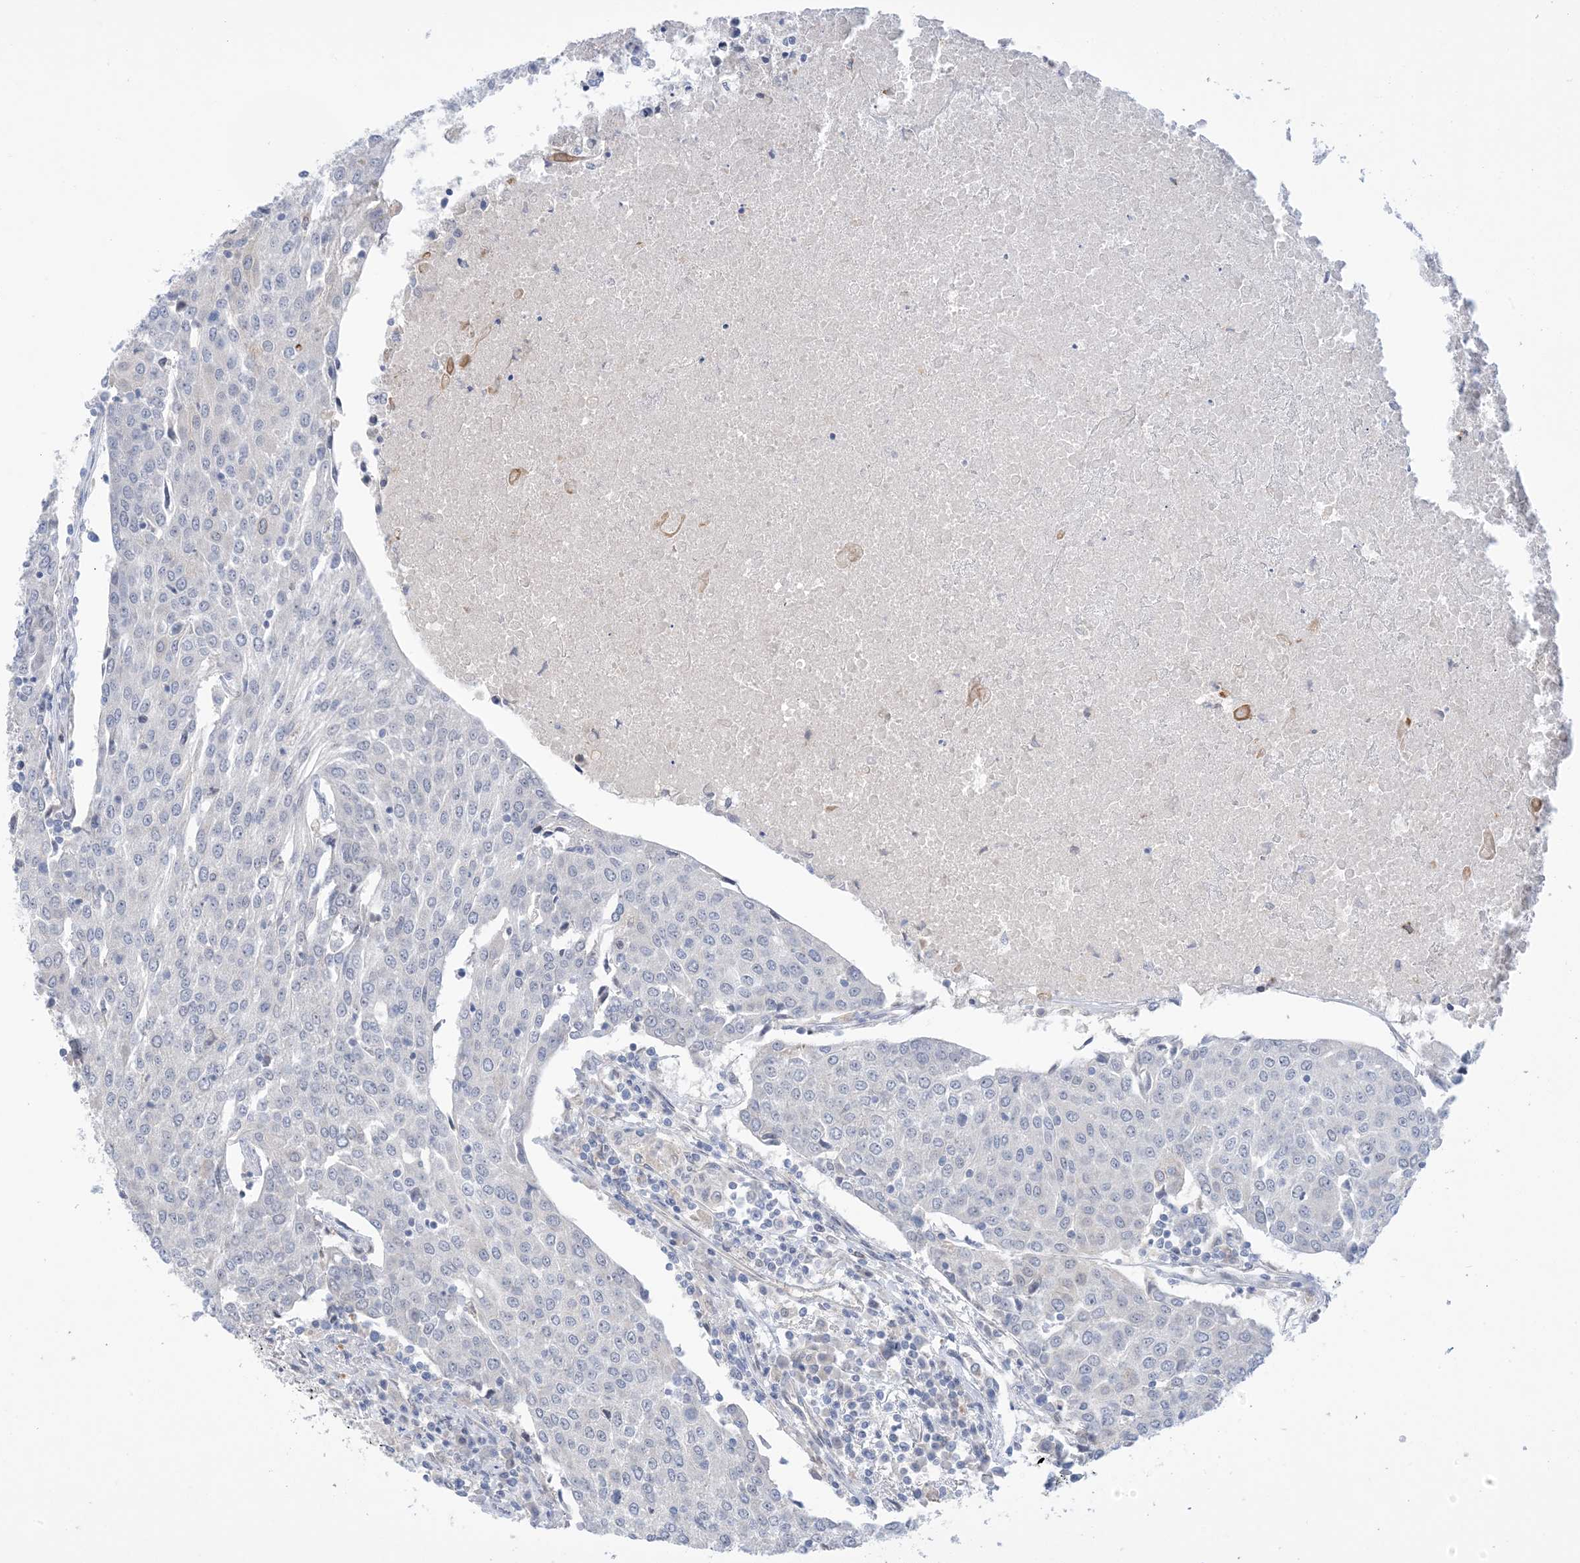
{"staining": {"intensity": "negative", "quantity": "none", "location": "none"}, "tissue": "urothelial cancer", "cell_type": "Tumor cells", "image_type": "cancer", "snomed": [{"axis": "morphology", "description": "Urothelial carcinoma, High grade"}, {"axis": "topography", "description": "Urinary bladder"}], "caption": "Immunohistochemical staining of human urothelial carcinoma (high-grade) demonstrates no significant expression in tumor cells.", "gene": "TTYH1", "patient": {"sex": "female", "age": 85}}